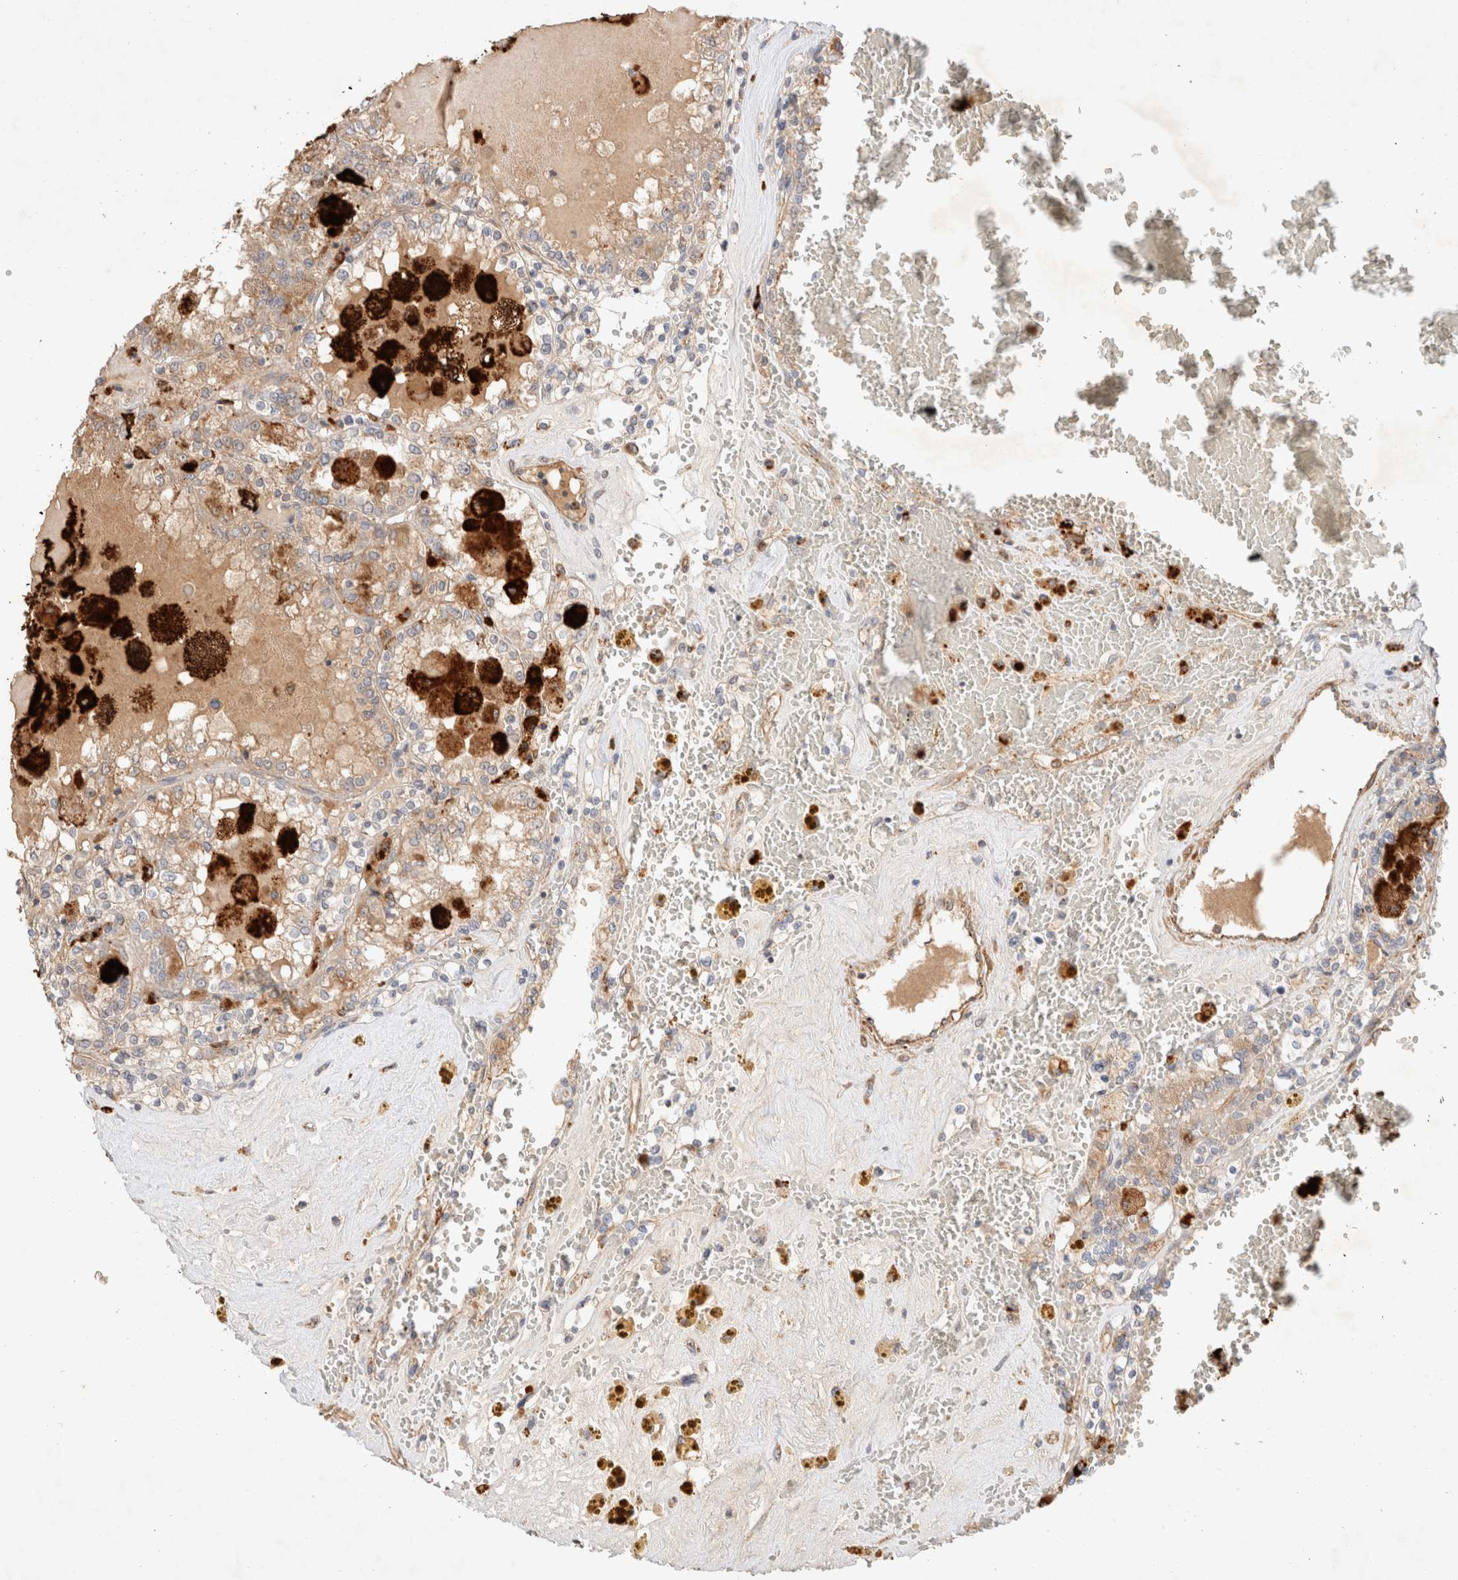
{"staining": {"intensity": "weak", "quantity": ">75%", "location": "cytoplasmic/membranous"}, "tissue": "renal cancer", "cell_type": "Tumor cells", "image_type": "cancer", "snomed": [{"axis": "morphology", "description": "Adenocarcinoma, NOS"}, {"axis": "topography", "description": "Kidney"}], "caption": "IHC (DAB (3,3'-diaminobenzidine)) staining of human renal cancer shows weak cytoplasmic/membranous protein staining in about >75% of tumor cells.", "gene": "RABEPK", "patient": {"sex": "female", "age": 56}}